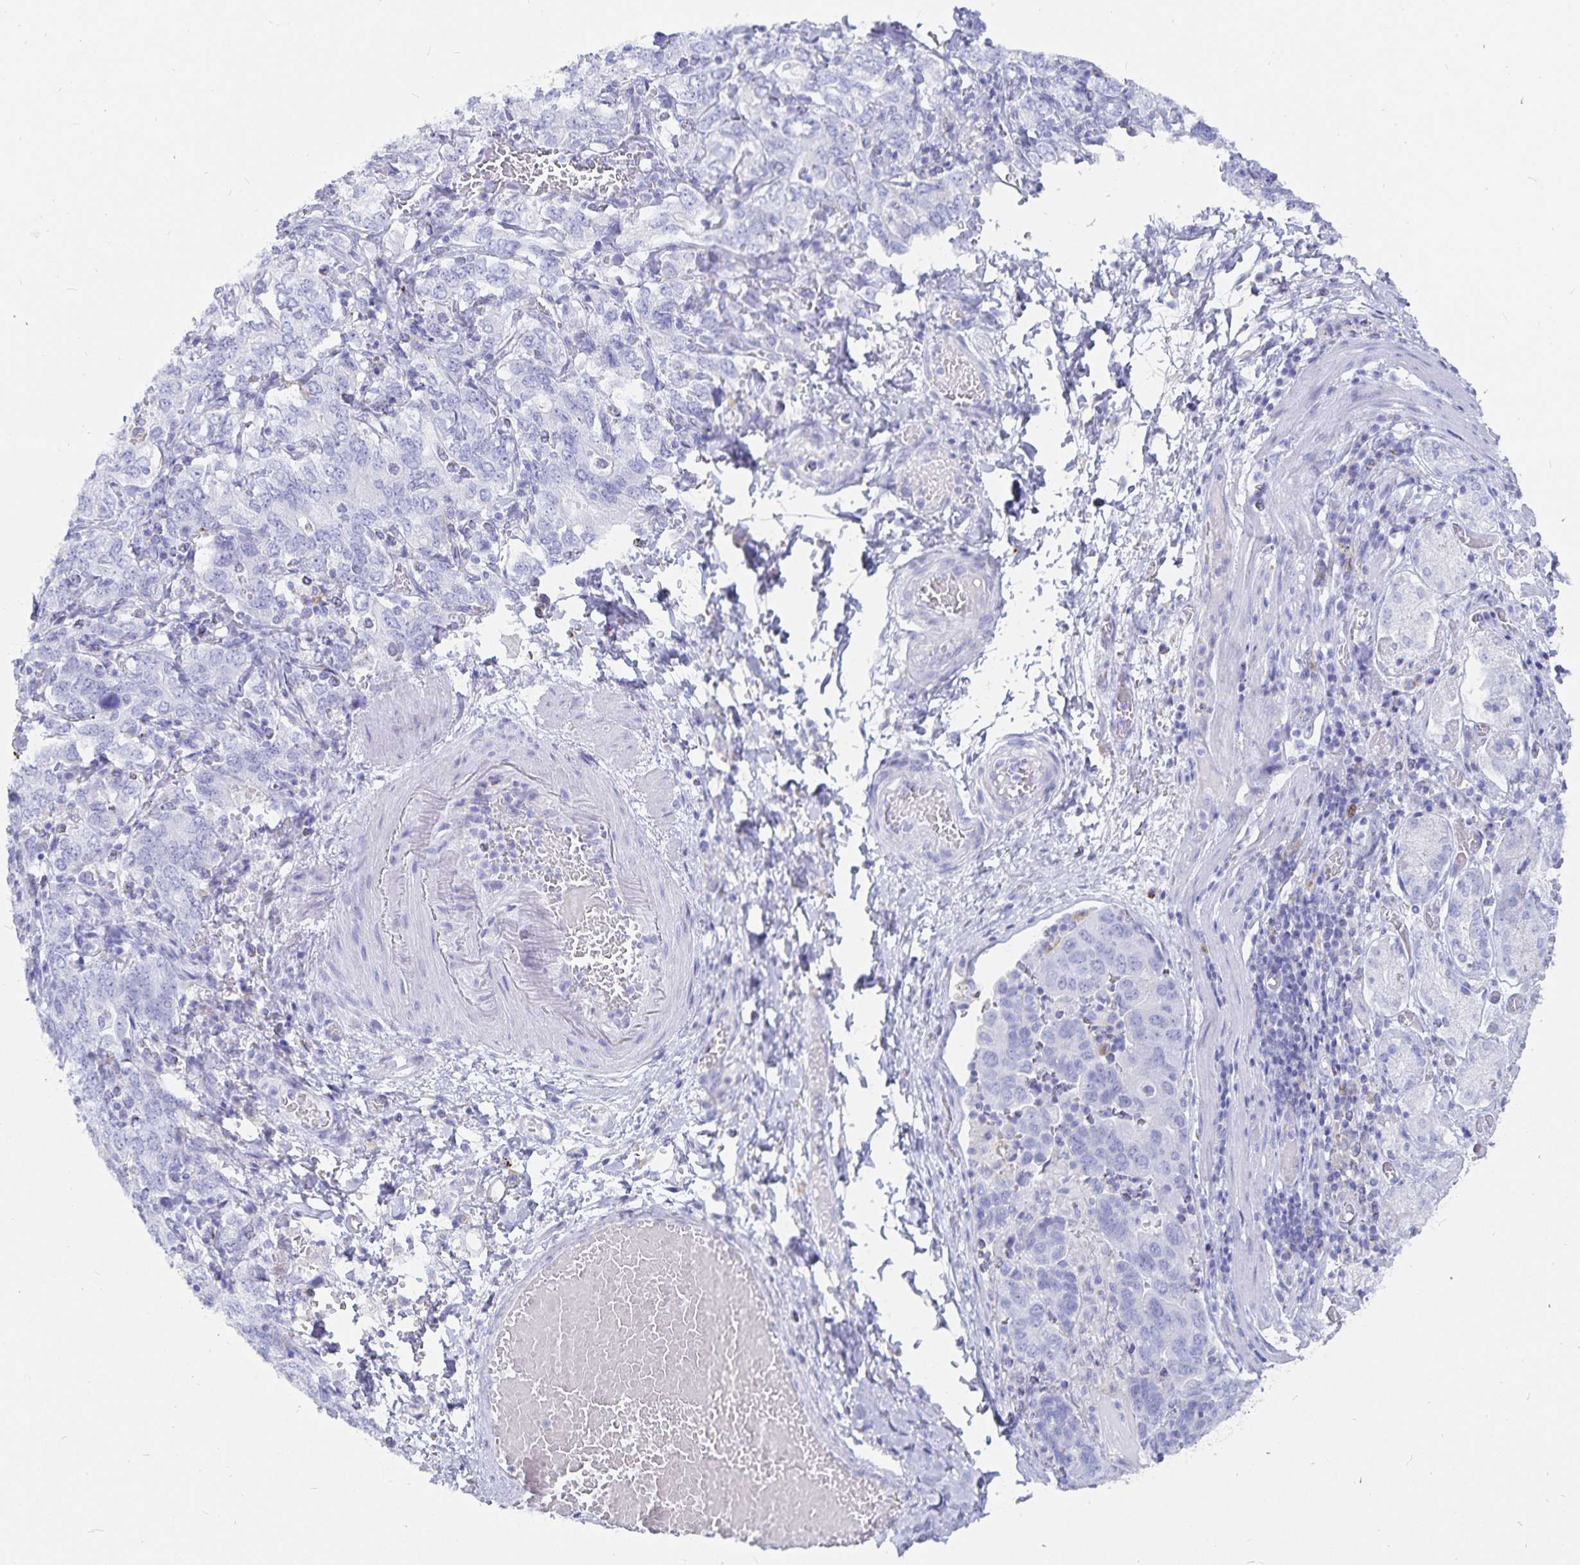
{"staining": {"intensity": "negative", "quantity": "none", "location": "none"}, "tissue": "stomach cancer", "cell_type": "Tumor cells", "image_type": "cancer", "snomed": [{"axis": "morphology", "description": "Adenocarcinoma, NOS"}, {"axis": "topography", "description": "Stomach, upper"}, {"axis": "topography", "description": "Stomach"}], "caption": "IHC photomicrograph of human adenocarcinoma (stomach) stained for a protein (brown), which demonstrates no positivity in tumor cells. Brightfield microscopy of immunohistochemistry stained with DAB (3,3'-diaminobenzidine) (brown) and hematoxylin (blue), captured at high magnification.", "gene": "INSL5", "patient": {"sex": "male", "age": 62}}